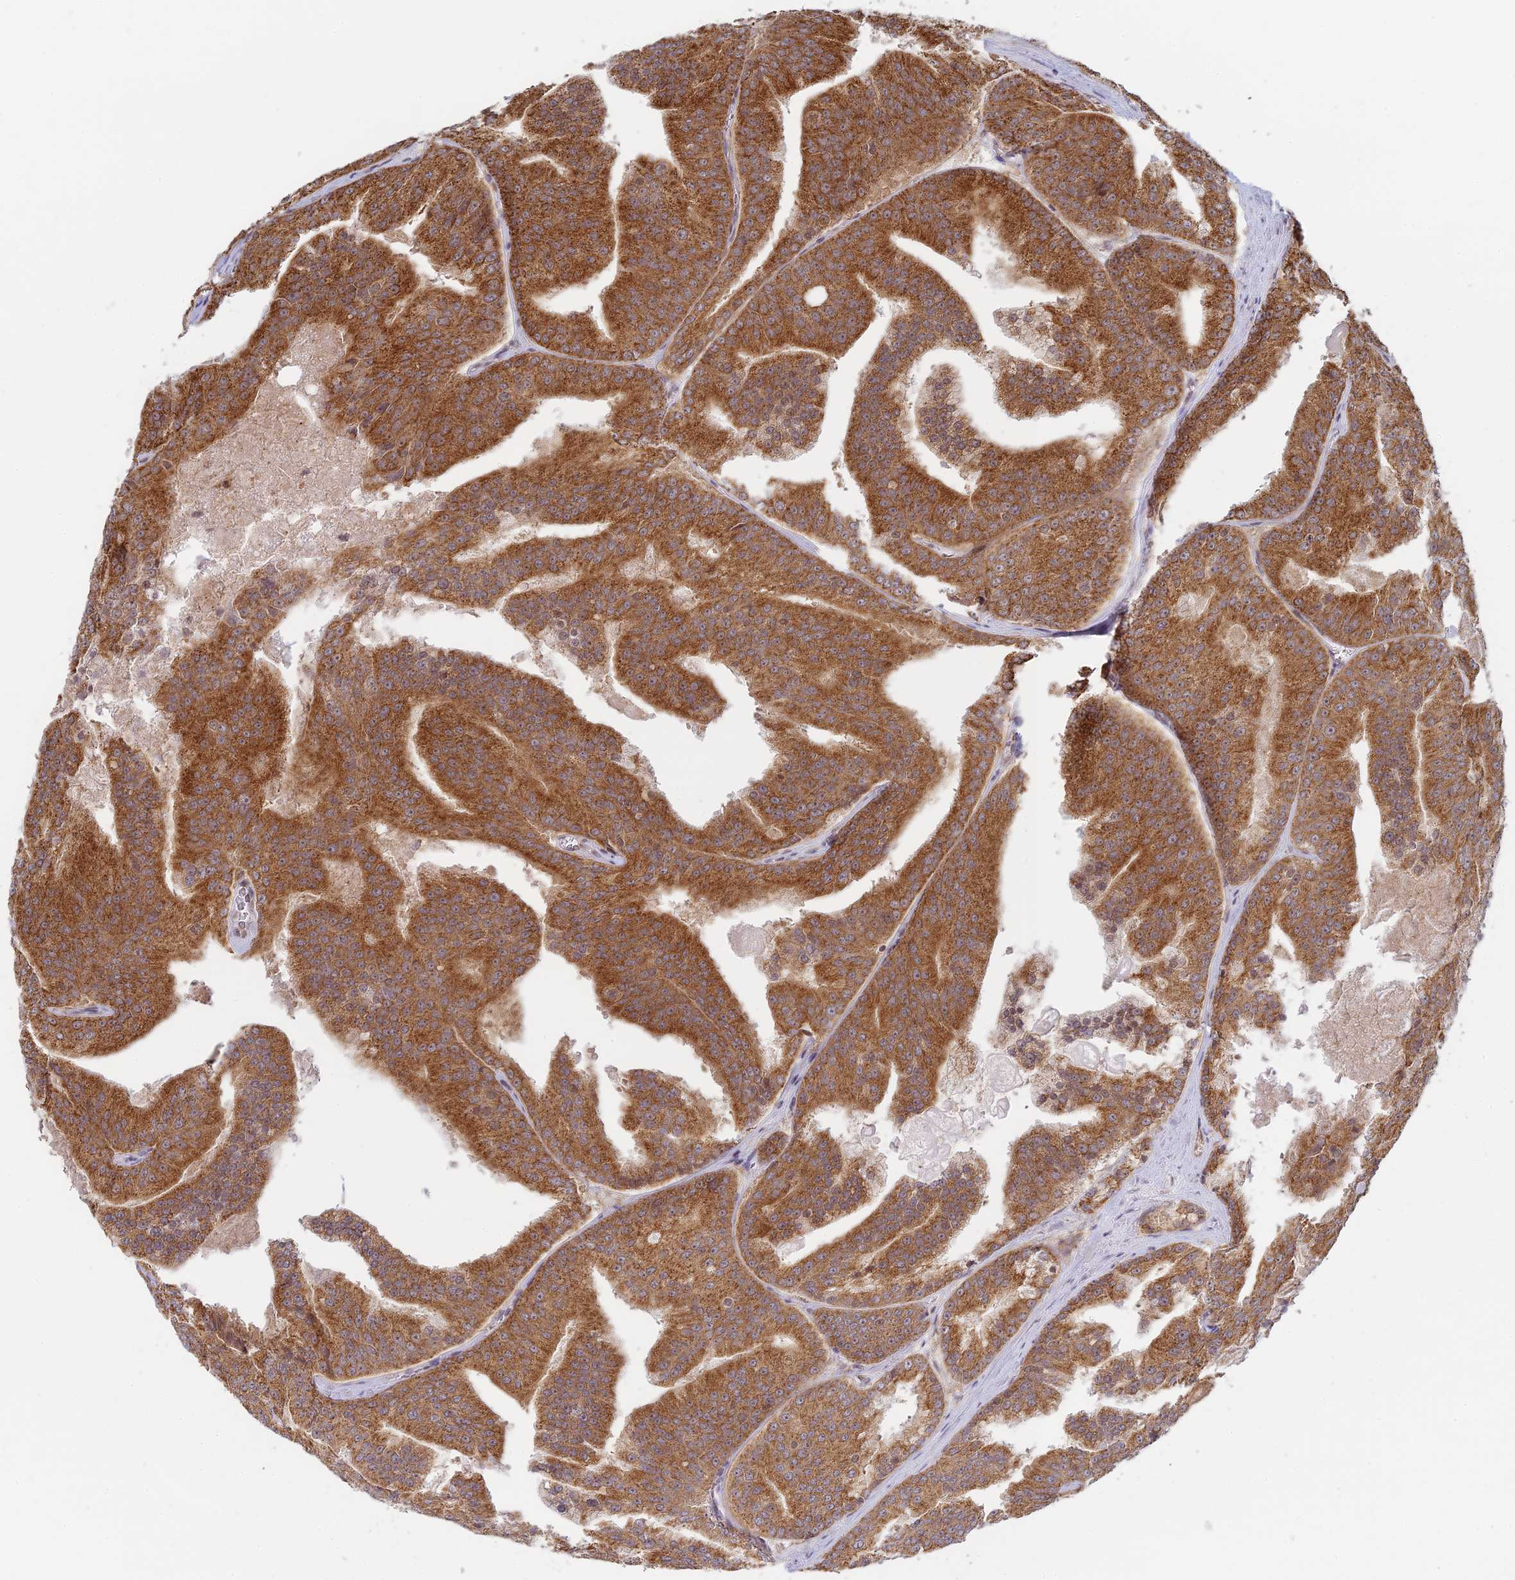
{"staining": {"intensity": "strong", "quantity": ">75%", "location": "cytoplasmic/membranous"}, "tissue": "prostate cancer", "cell_type": "Tumor cells", "image_type": "cancer", "snomed": [{"axis": "morphology", "description": "Adenocarcinoma, High grade"}, {"axis": "topography", "description": "Prostate"}], "caption": "Strong cytoplasmic/membranous positivity for a protein is appreciated in about >75% of tumor cells of adenocarcinoma (high-grade) (prostate) using IHC.", "gene": "HOOK2", "patient": {"sex": "male", "age": 61}}